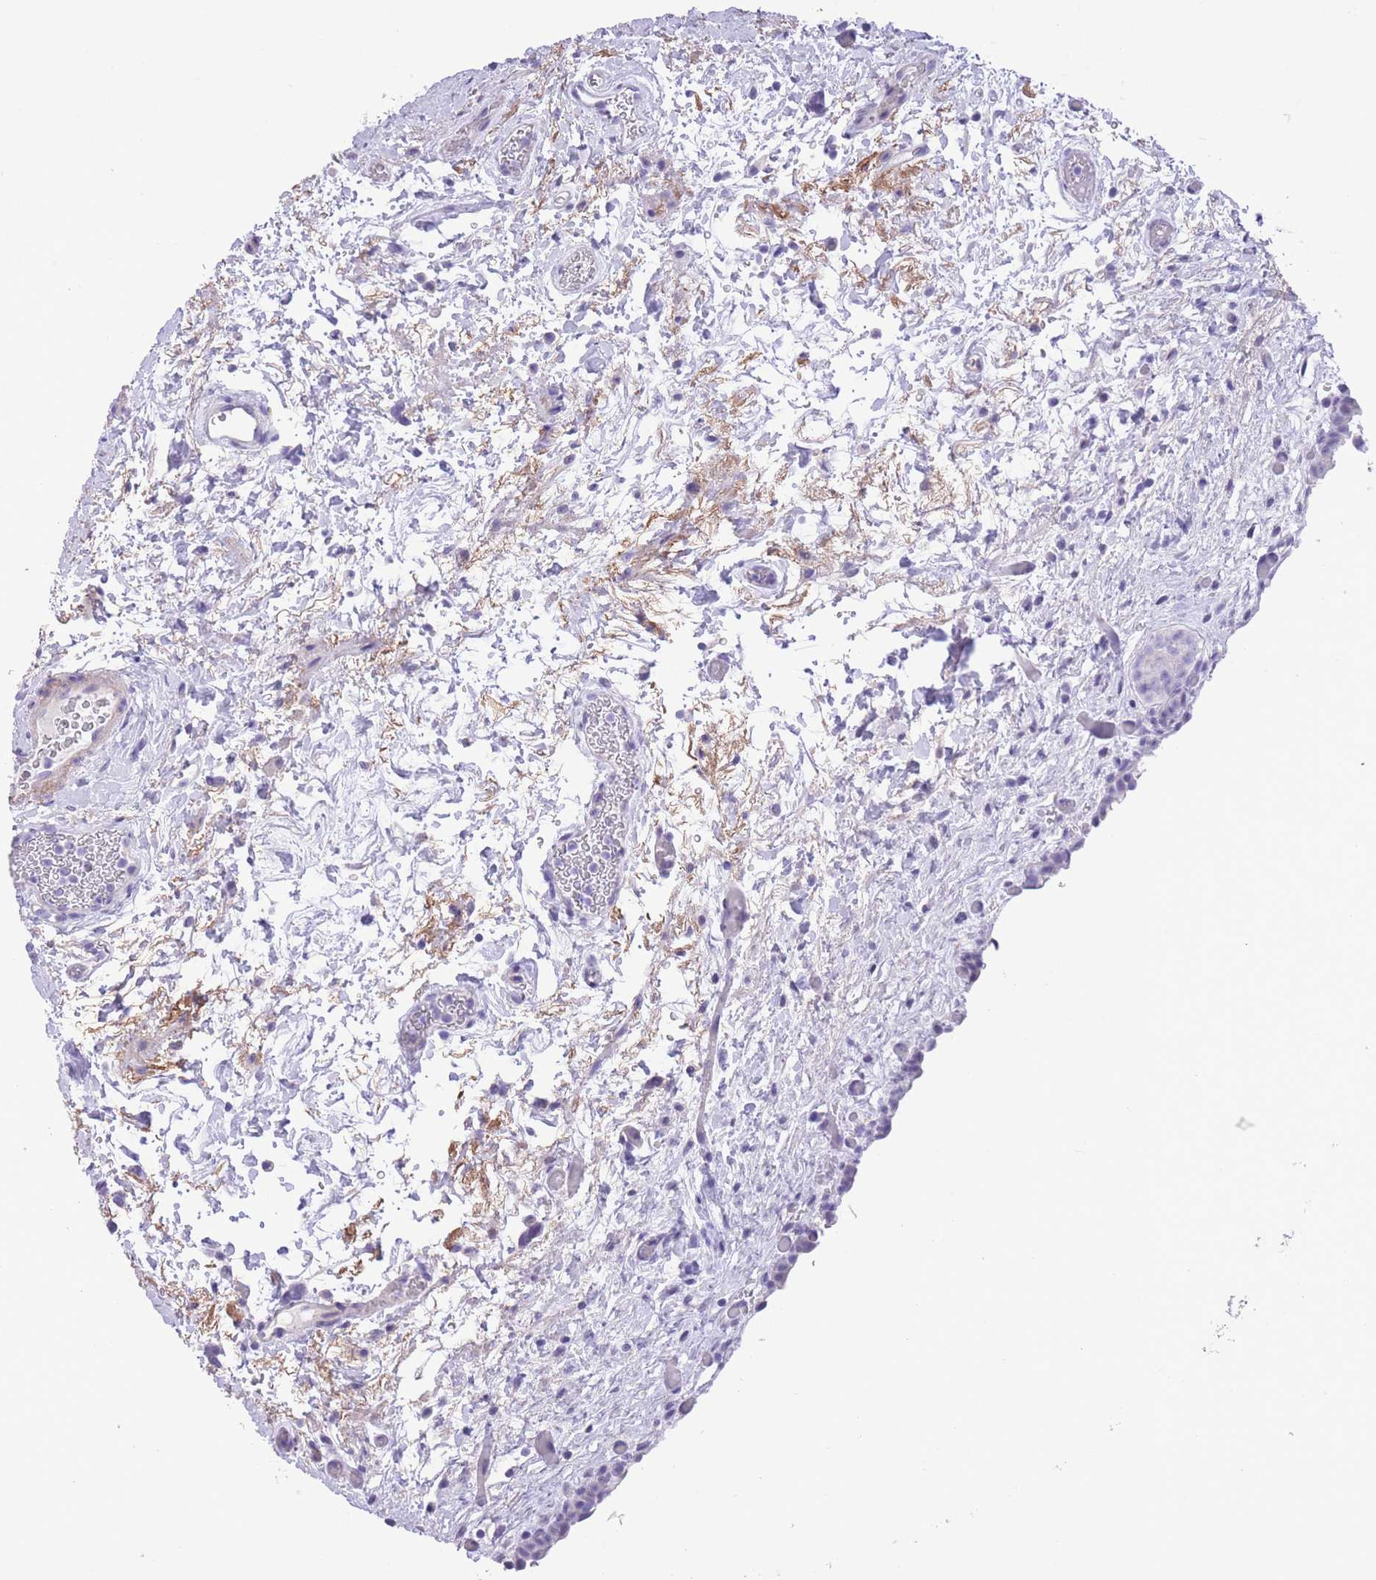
{"staining": {"intensity": "negative", "quantity": "none", "location": "none"}, "tissue": "urinary bladder", "cell_type": "Urothelial cells", "image_type": "normal", "snomed": [{"axis": "morphology", "description": "Normal tissue, NOS"}, {"axis": "topography", "description": "Urinary bladder"}], "caption": "High power microscopy histopathology image of an immunohistochemistry (IHC) photomicrograph of benign urinary bladder, revealing no significant staining in urothelial cells.", "gene": "RAI2", "patient": {"sex": "male", "age": 69}}